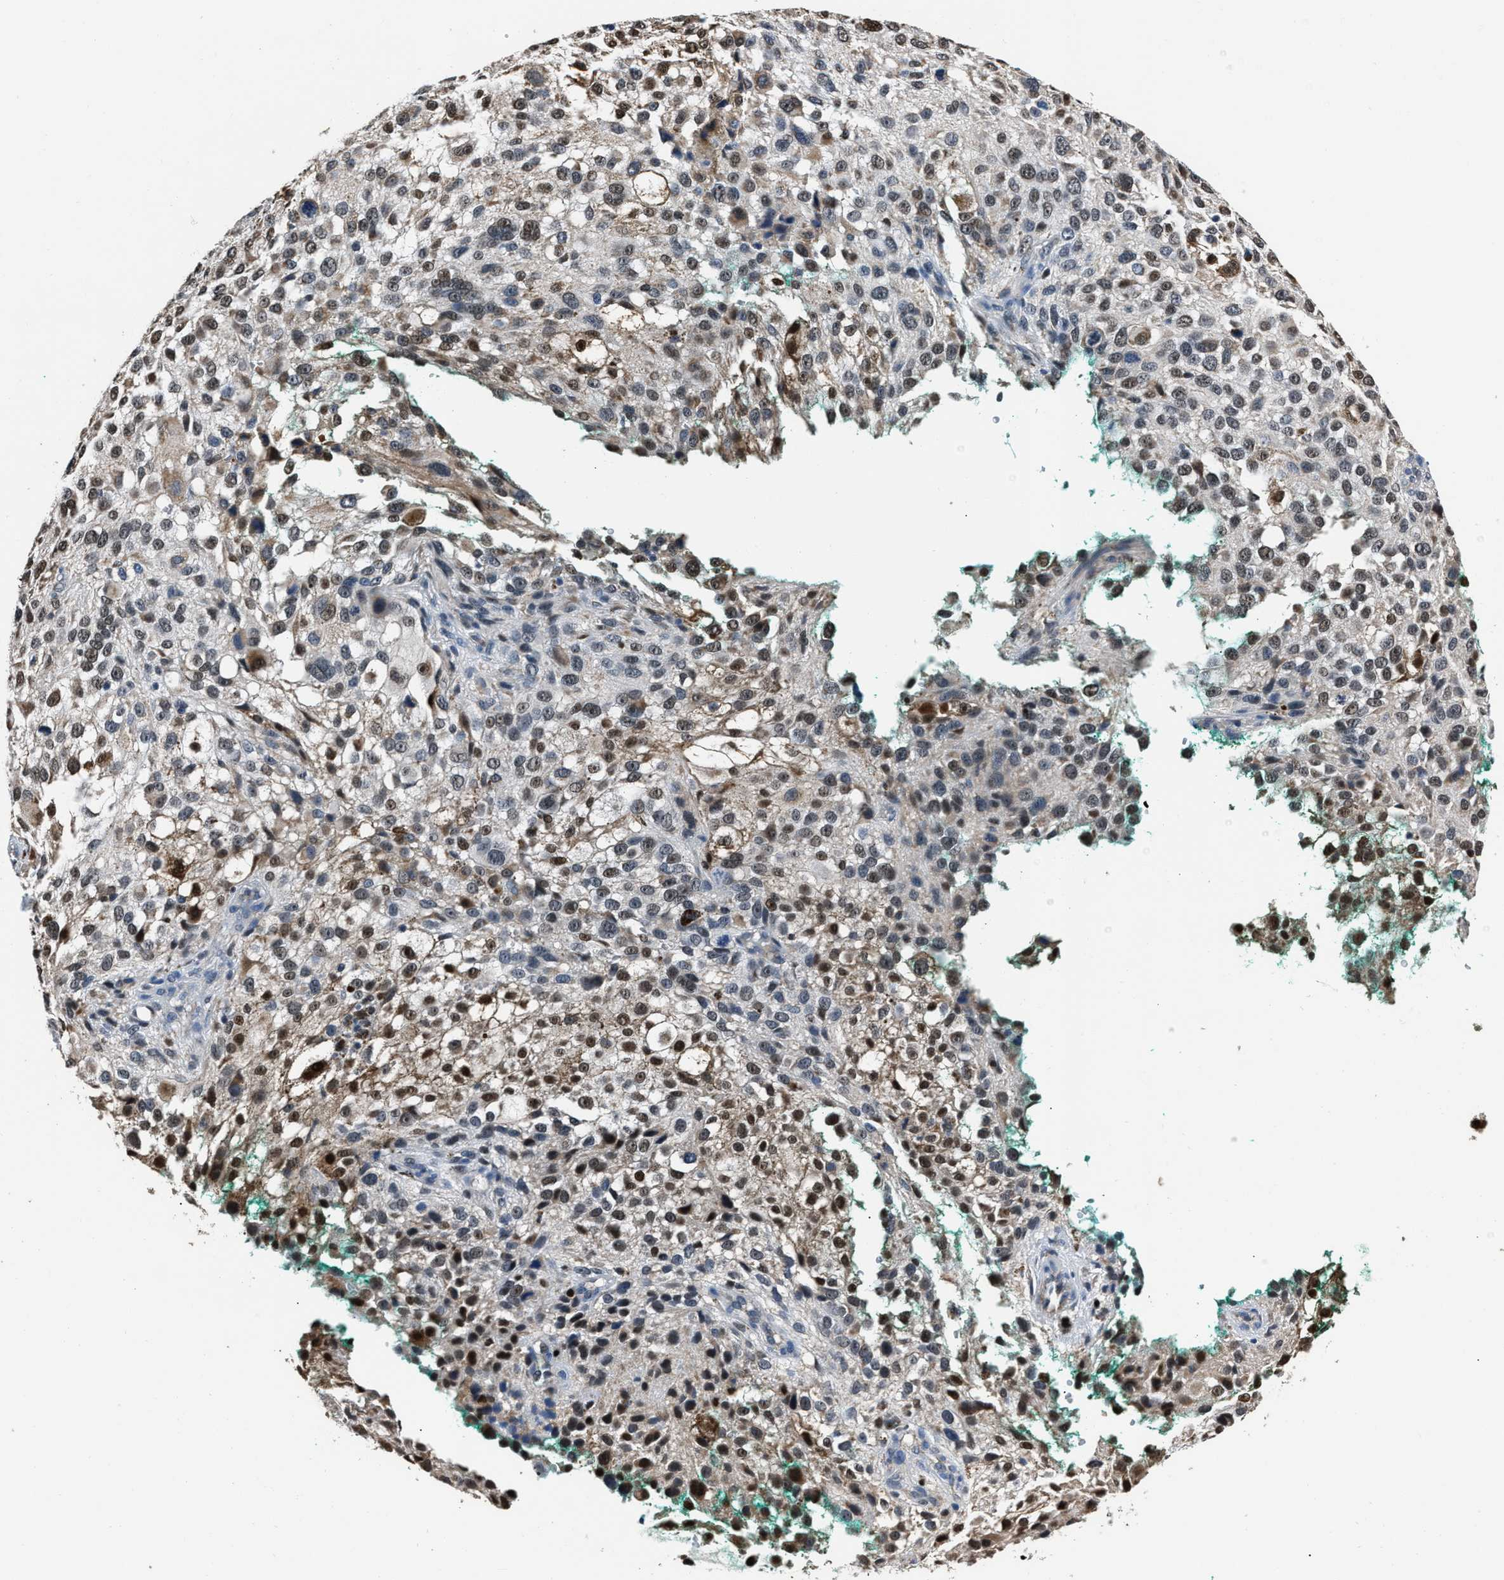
{"staining": {"intensity": "strong", "quantity": "25%-75%", "location": "nuclear"}, "tissue": "melanoma", "cell_type": "Tumor cells", "image_type": "cancer", "snomed": [{"axis": "morphology", "description": "Necrosis, NOS"}, {"axis": "morphology", "description": "Malignant melanoma, NOS"}, {"axis": "topography", "description": "Skin"}], "caption": "Immunohistochemistry histopathology image of neoplastic tissue: melanoma stained using immunohistochemistry (IHC) shows high levels of strong protein expression localized specifically in the nuclear of tumor cells, appearing as a nuclear brown color.", "gene": "NSUN5", "patient": {"sex": "female", "age": 87}}